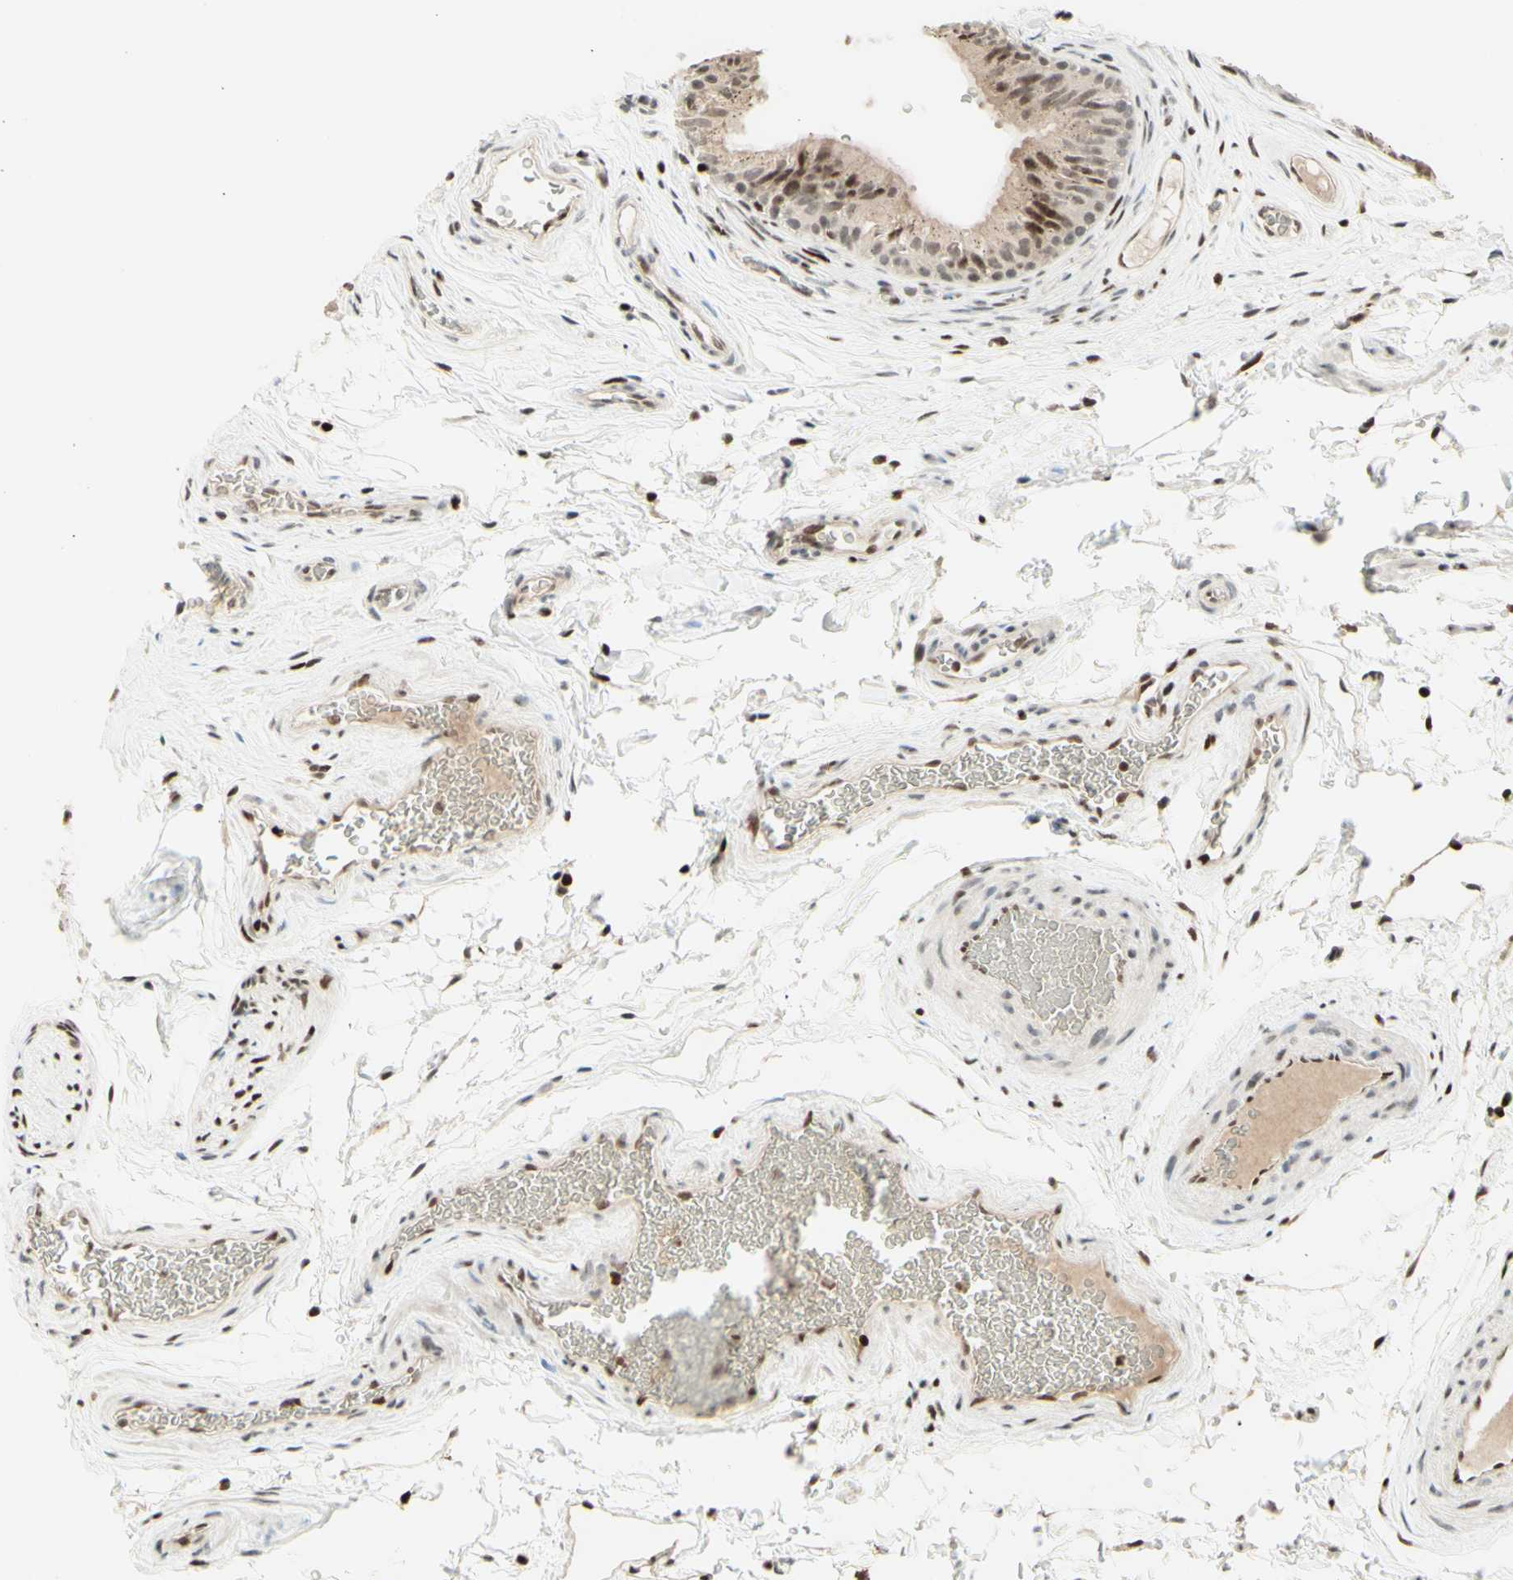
{"staining": {"intensity": "moderate", "quantity": ">75%", "location": "cytoplasmic/membranous,nuclear"}, "tissue": "epididymis", "cell_type": "Glandular cells", "image_type": "normal", "snomed": [{"axis": "morphology", "description": "Normal tissue, NOS"}, {"axis": "topography", "description": "Epididymis"}], "caption": "Immunohistochemical staining of unremarkable epididymis demonstrates >75% levels of moderate cytoplasmic/membranous,nuclear protein staining in approximately >75% of glandular cells.", "gene": "CDKL5", "patient": {"sex": "male", "age": 36}}